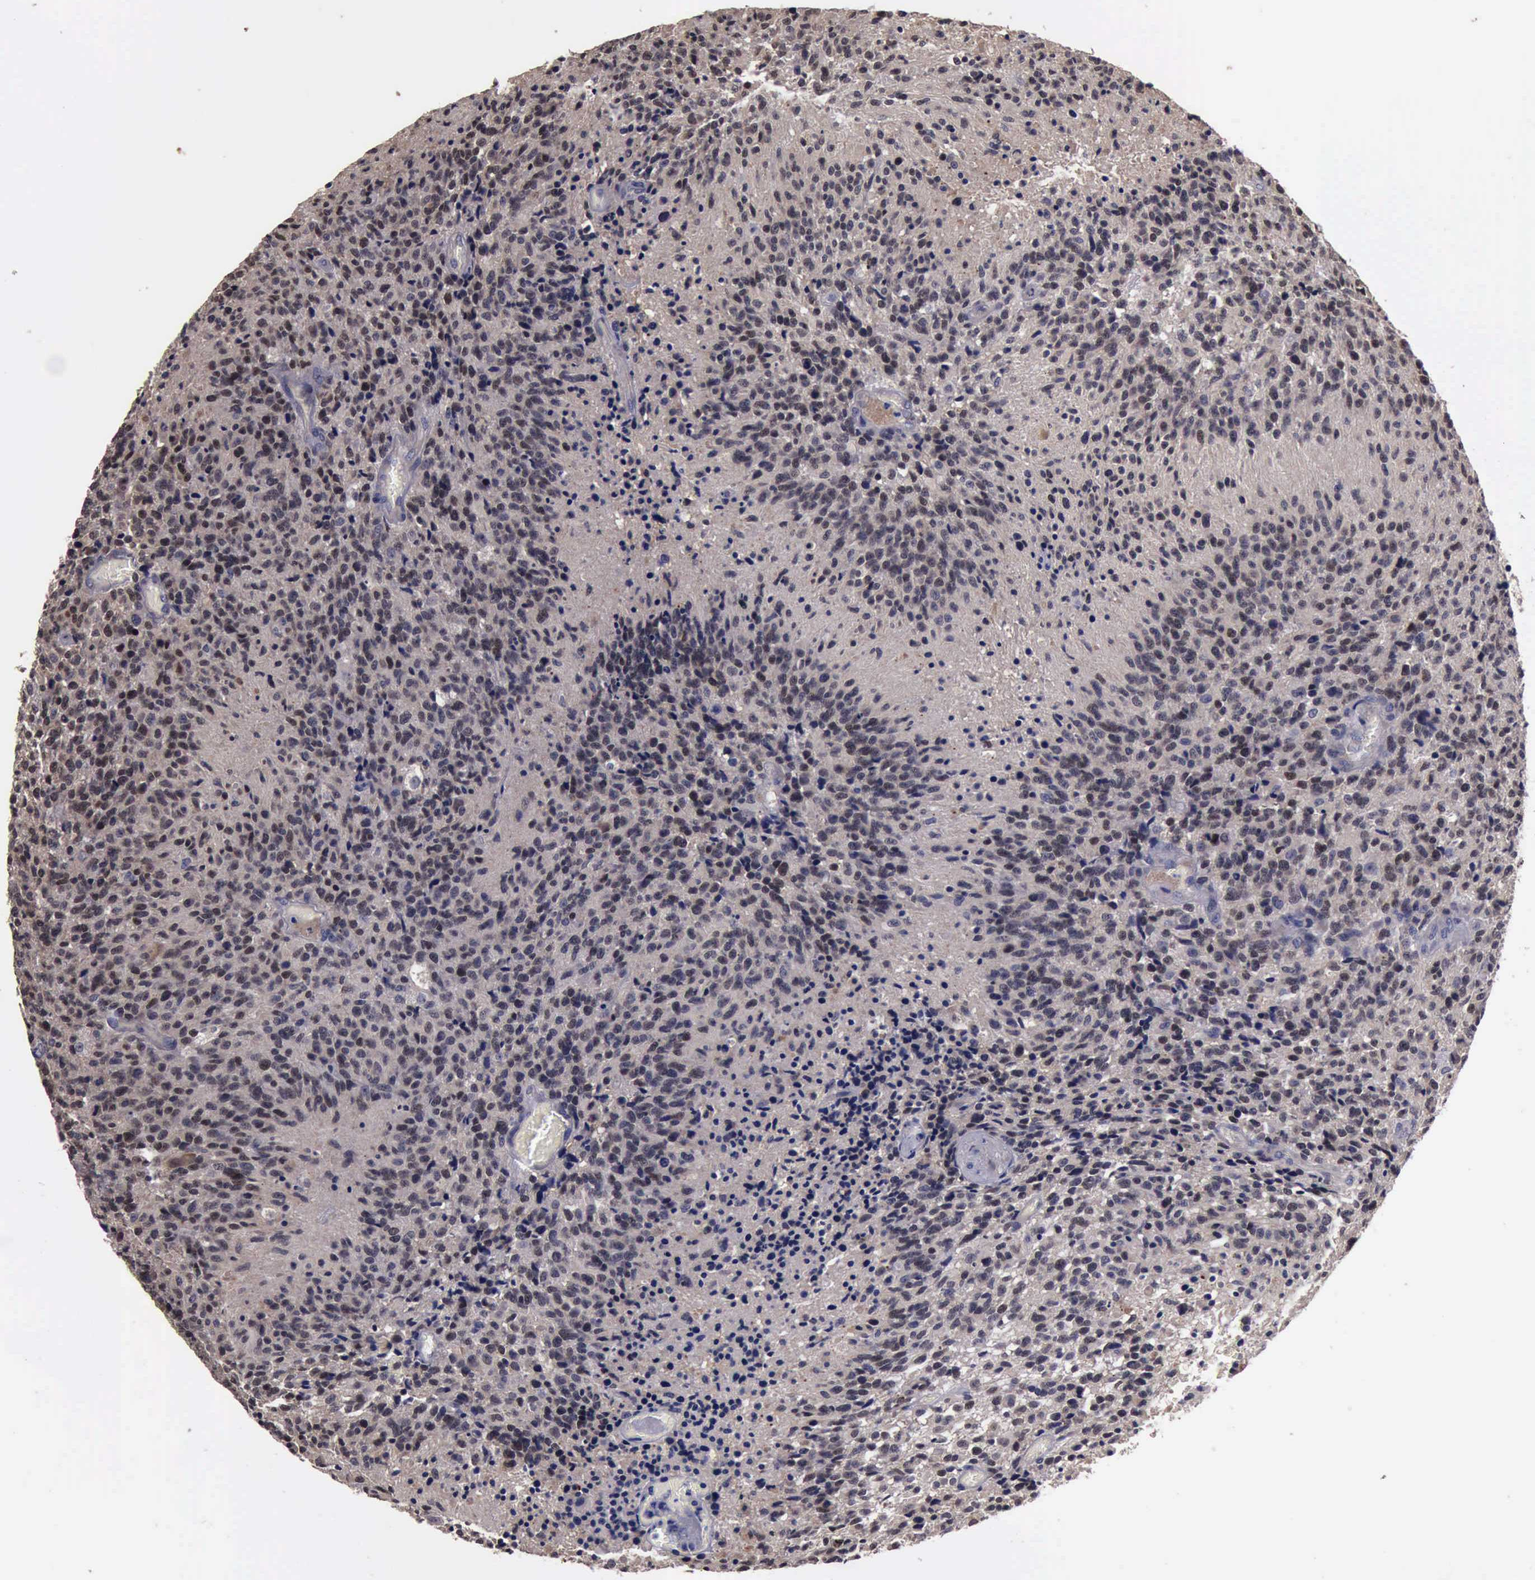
{"staining": {"intensity": "weak", "quantity": "<25%", "location": "cytoplasmic/membranous"}, "tissue": "glioma", "cell_type": "Tumor cells", "image_type": "cancer", "snomed": [{"axis": "morphology", "description": "Glioma, malignant, High grade"}, {"axis": "topography", "description": "Brain"}], "caption": "A micrograph of human malignant glioma (high-grade) is negative for staining in tumor cells.", "gene": "CRKL", "patient": {"sex": "male", "age": 36}}